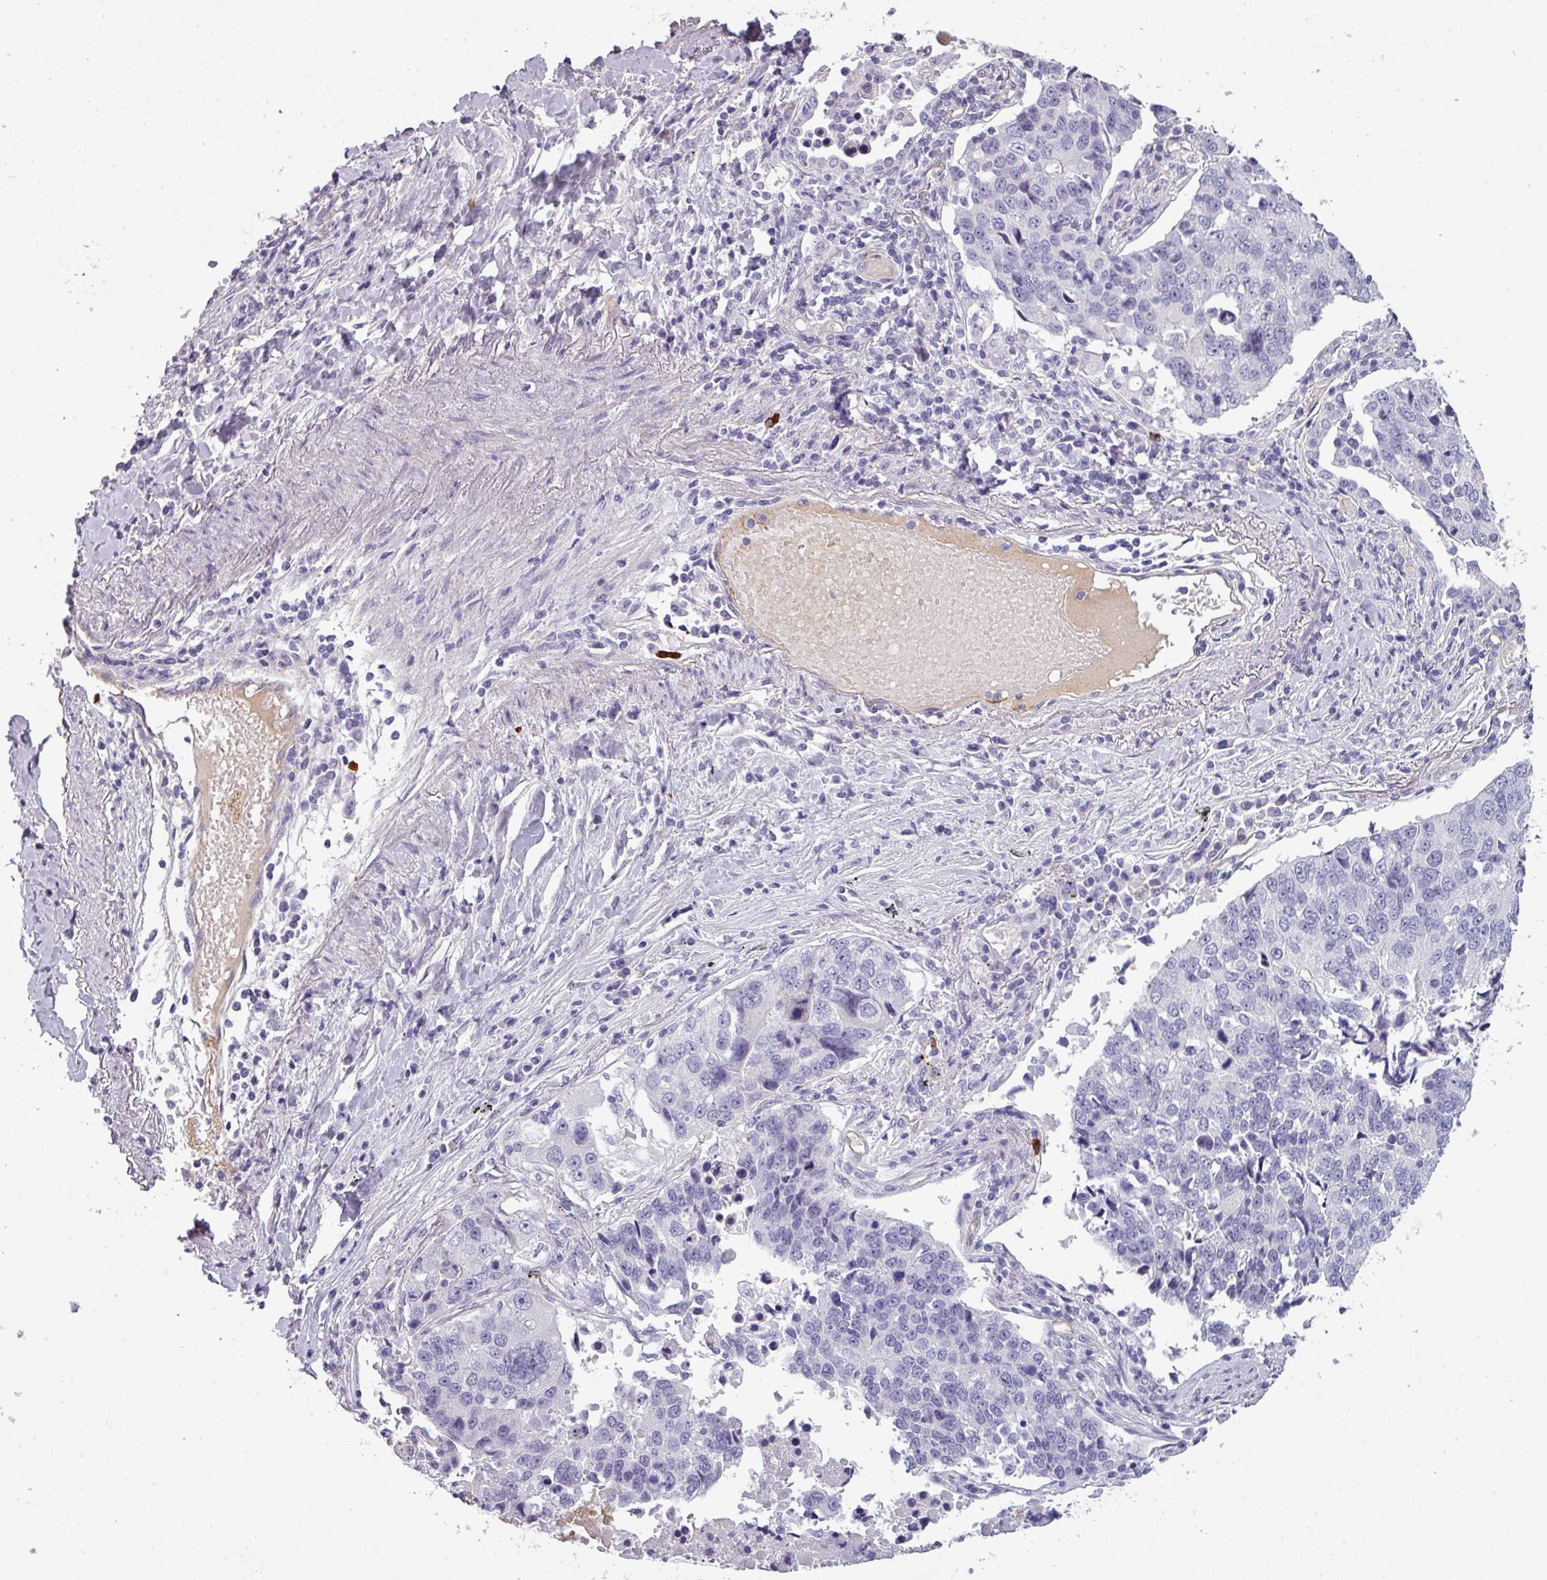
{"staining": {"intensity": "negative", "quantity": "none", "location": "none"}, "tissue": "lung cancer", "cell_type": "Tumor cells", "image_type": "cancer", "snomed": [{"axis": "morphology", "description": "Squamous cell carcinoma, NOS"}, {"axis": "topography", "description": "Lung"}], "caption": "The histopathology image shows no significant staining in tumor cells of lung cancer.", "gene": "AREL1", "patient": {"sex": "female", "age": 66}}